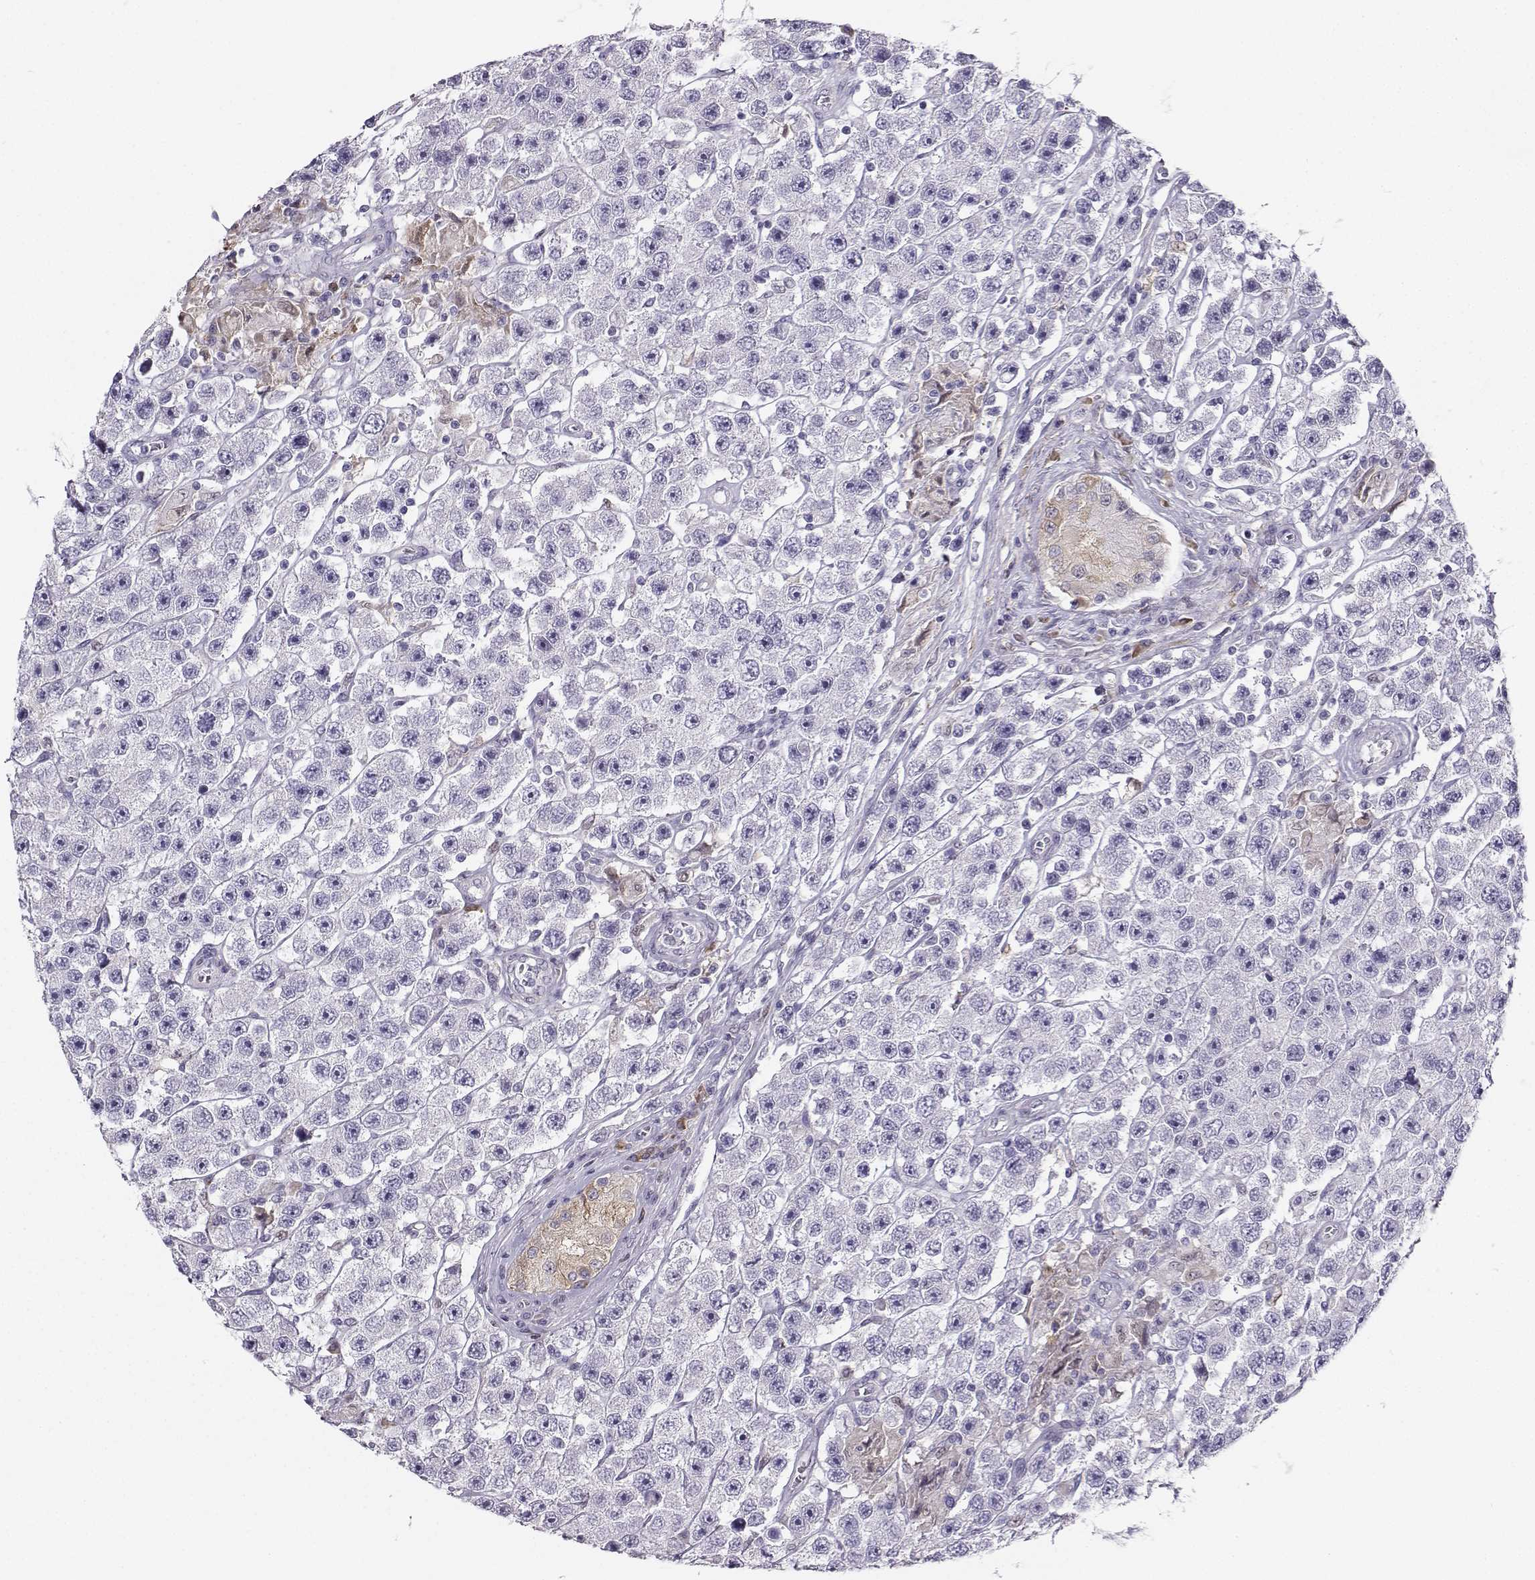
{"staining": {"intensity": "negative", "quantity": "none", "location": "none"}, "tissue": "testis cancer", "cell_type": "Tumor cells", "image_type": "cancer", "snomed": [{"axis": "morphology", "description": "Seminoma, NOS"}, {"axis": "topography", "description": "Testis"}], "caption": "The immunohistochemistry (IHC) micrograph has no significant staining in tumor cells of testis cancer (seminoma) tissue.", "gene": "DCLK3", "patient": {"sex": "male", "age": 45}}